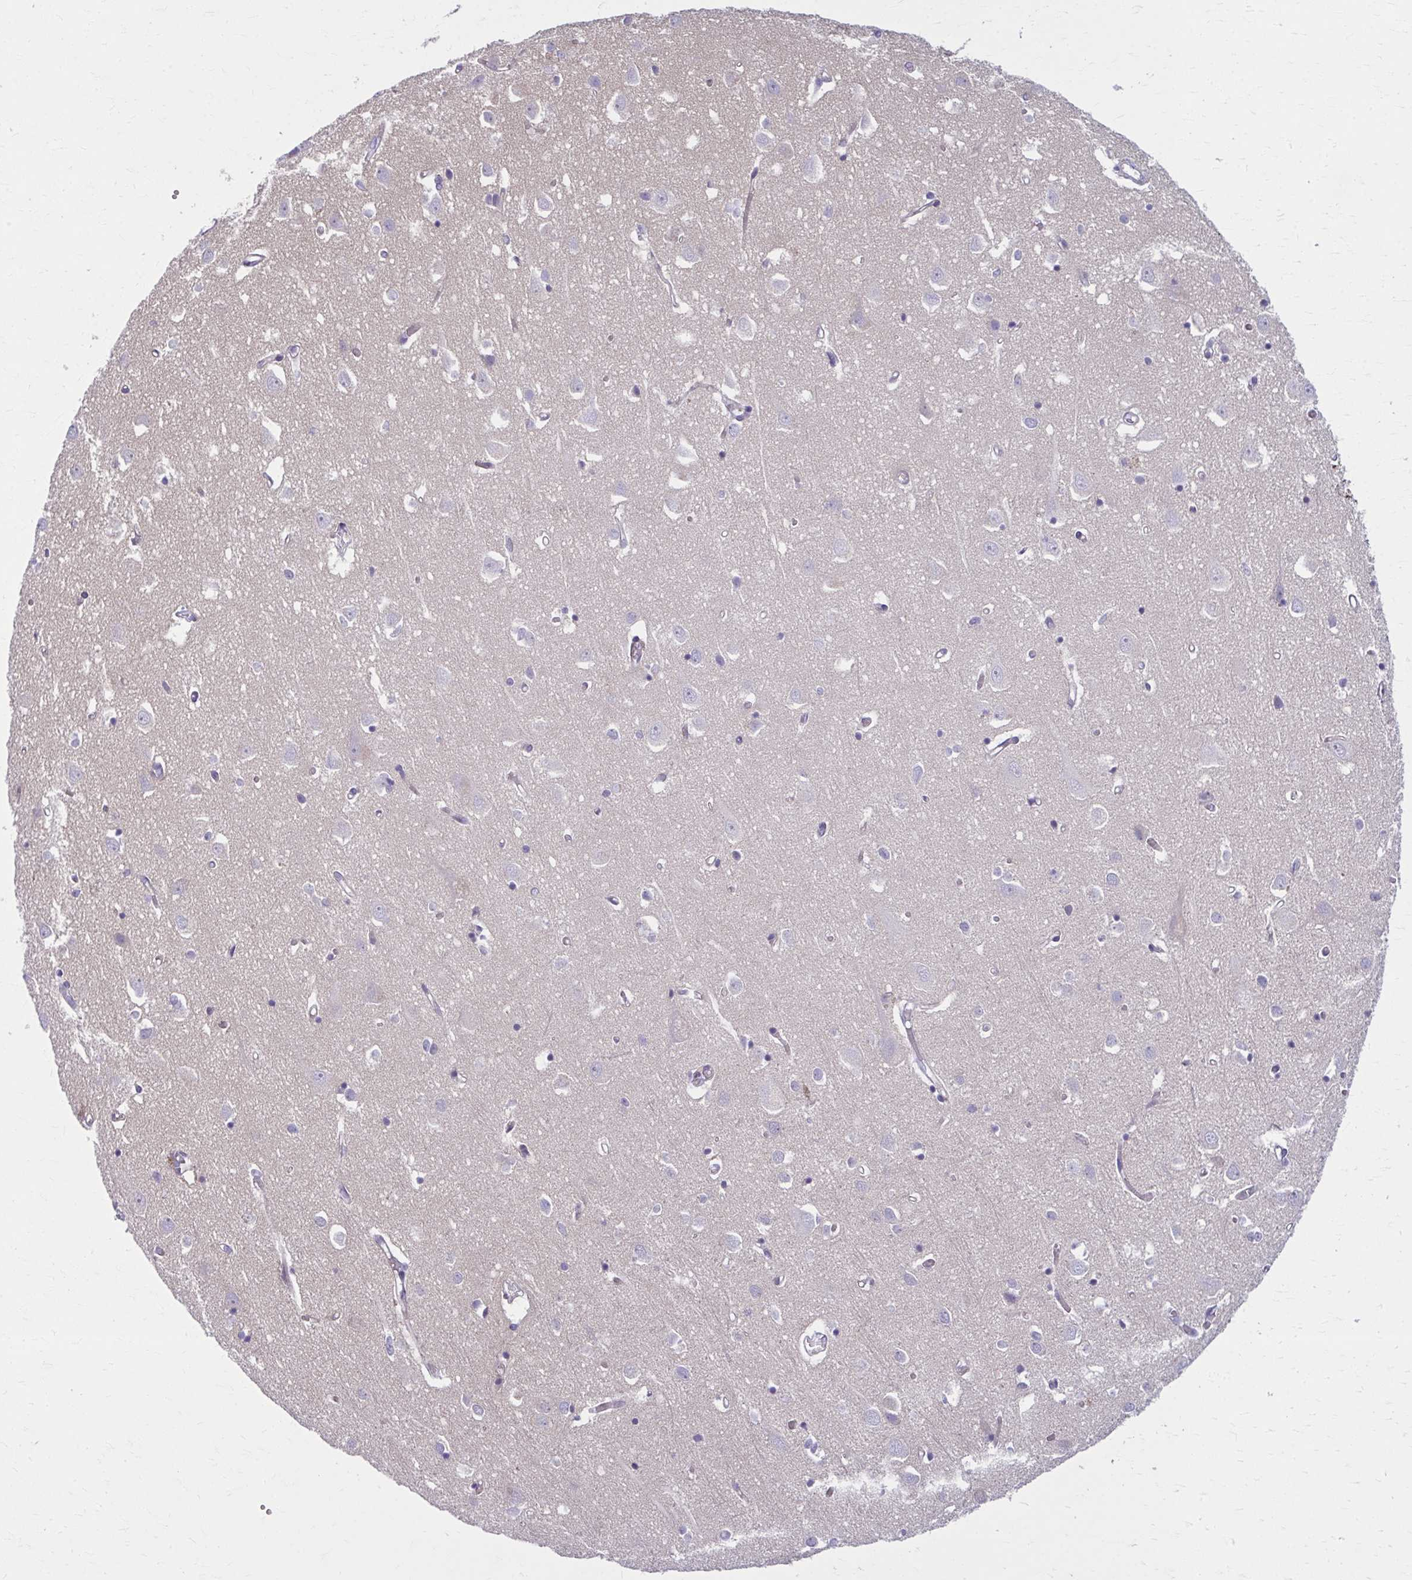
{"staining": {"intensity": "weak", "quantity": "25%-75%", "location": "cytoplasmic/membranous"}, "tissue": "cerebral cortex", "cell_type": "Endothelial cells", "image_type": "normal", "snomed": [{"axis": "morphology", "description": "Normal tissue, NOS"}, {"axis": "topography", "description": "Cerebral cortex"}], "caption": "Immunohistochemical staining of unremarkable cerebral cortex displays 25%-75% levels of weak cytoplasmic/membranous protein expression in about 25%-75% of endothelial cells. The staining was performed using DAB to visualize the protein expression in brown, while the nuclei were stained in blue with hematoxylin (Magnification: 20x).", "gene": "LRRC4B", "patient": {"sex": "male", "age": 70}}